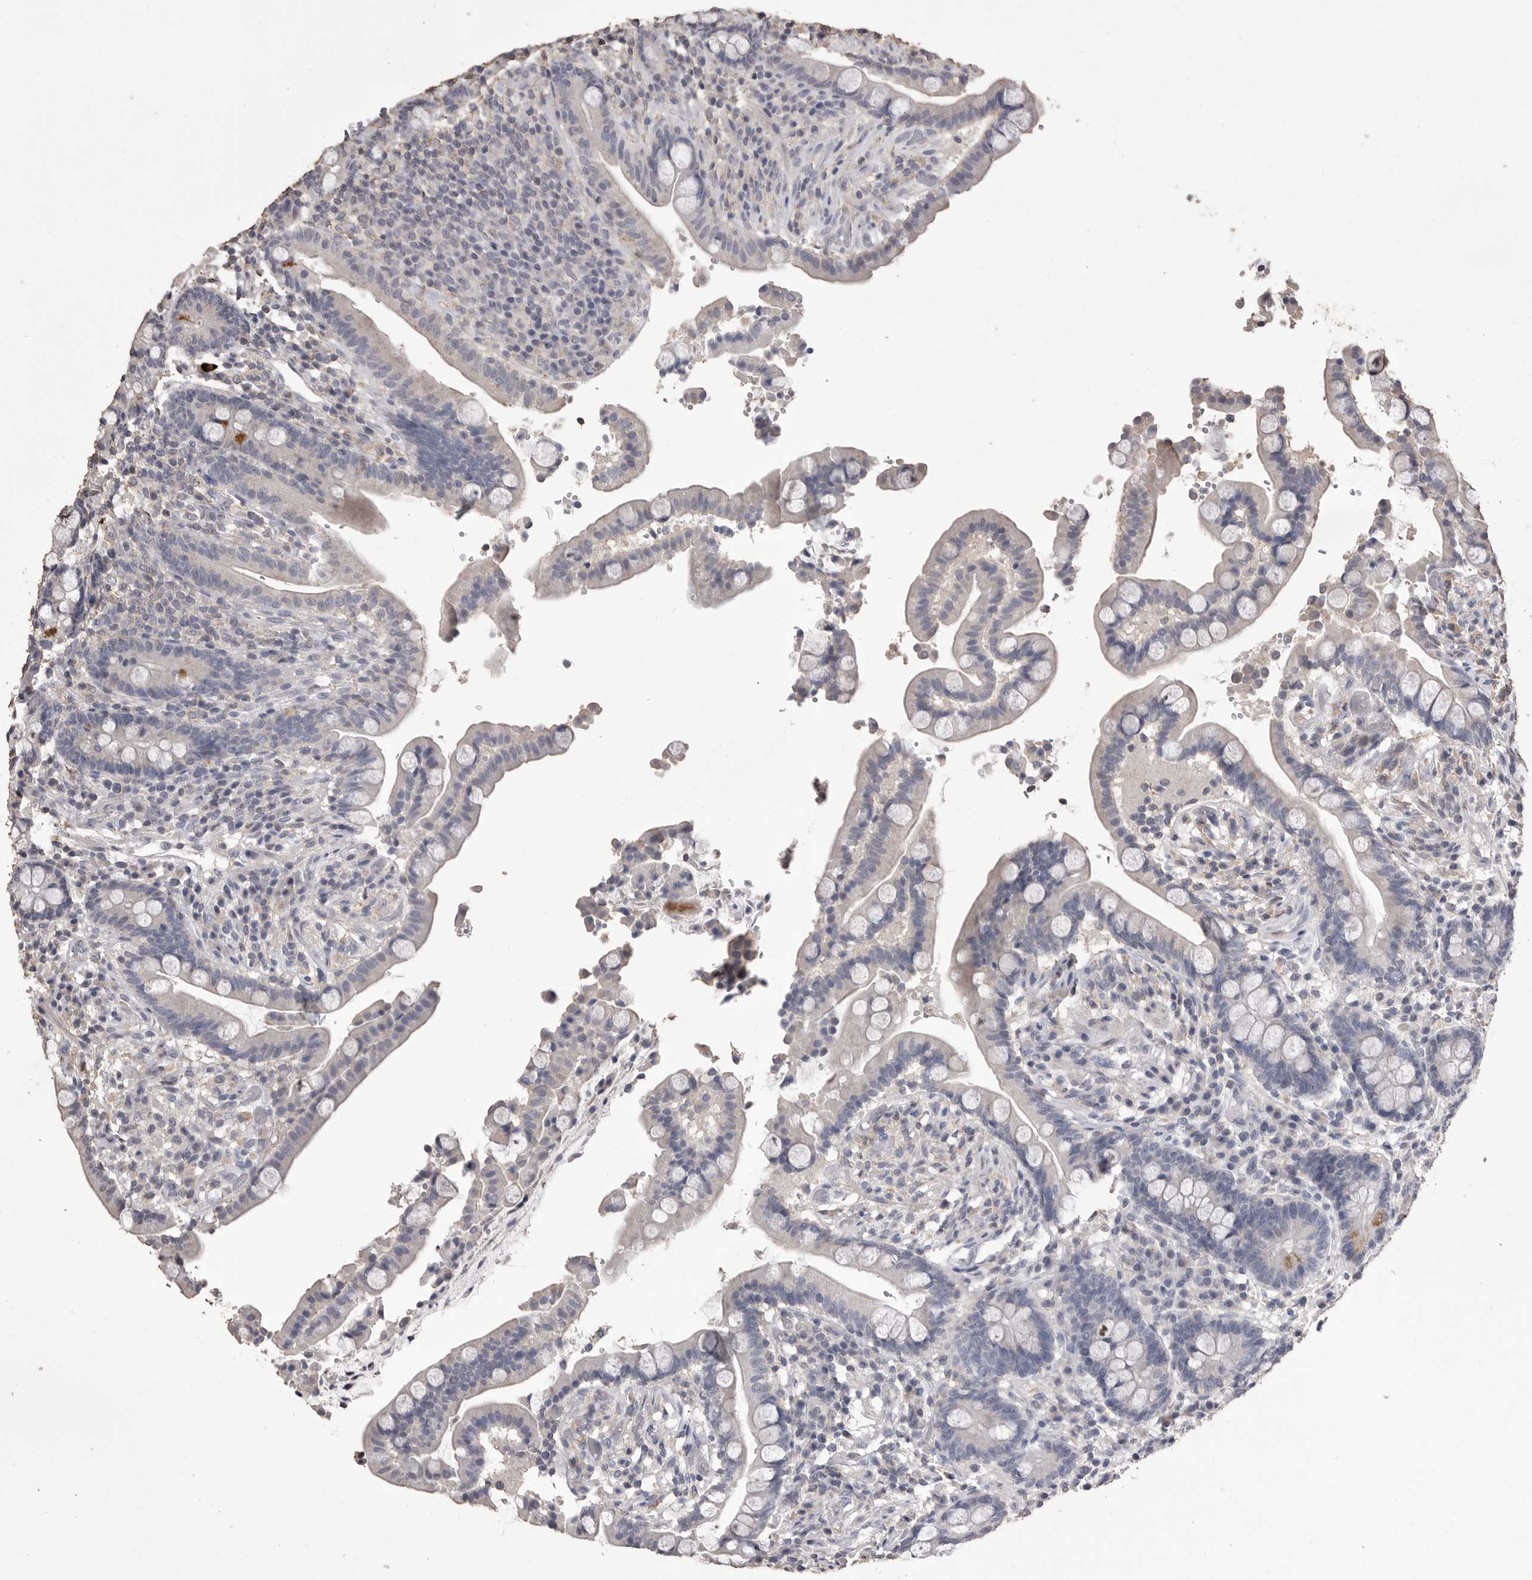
{"staining": {"intensity": "negative", "quantity": "none", "location": "none"}, "tissue": "colon", "cell_type": "Endothelial cells", "image_type": "normal", "snomed": [{"axis": "morphology", "description": "Normal tissue, NOS"}, {"axis": "topography", "description": "Colon"}], "caption": "IHC of unremarkable human colon exhibits no positivity in endothelial cells.", "gene": "MMP7", "patient": {"sex": "male", "age": 73}}